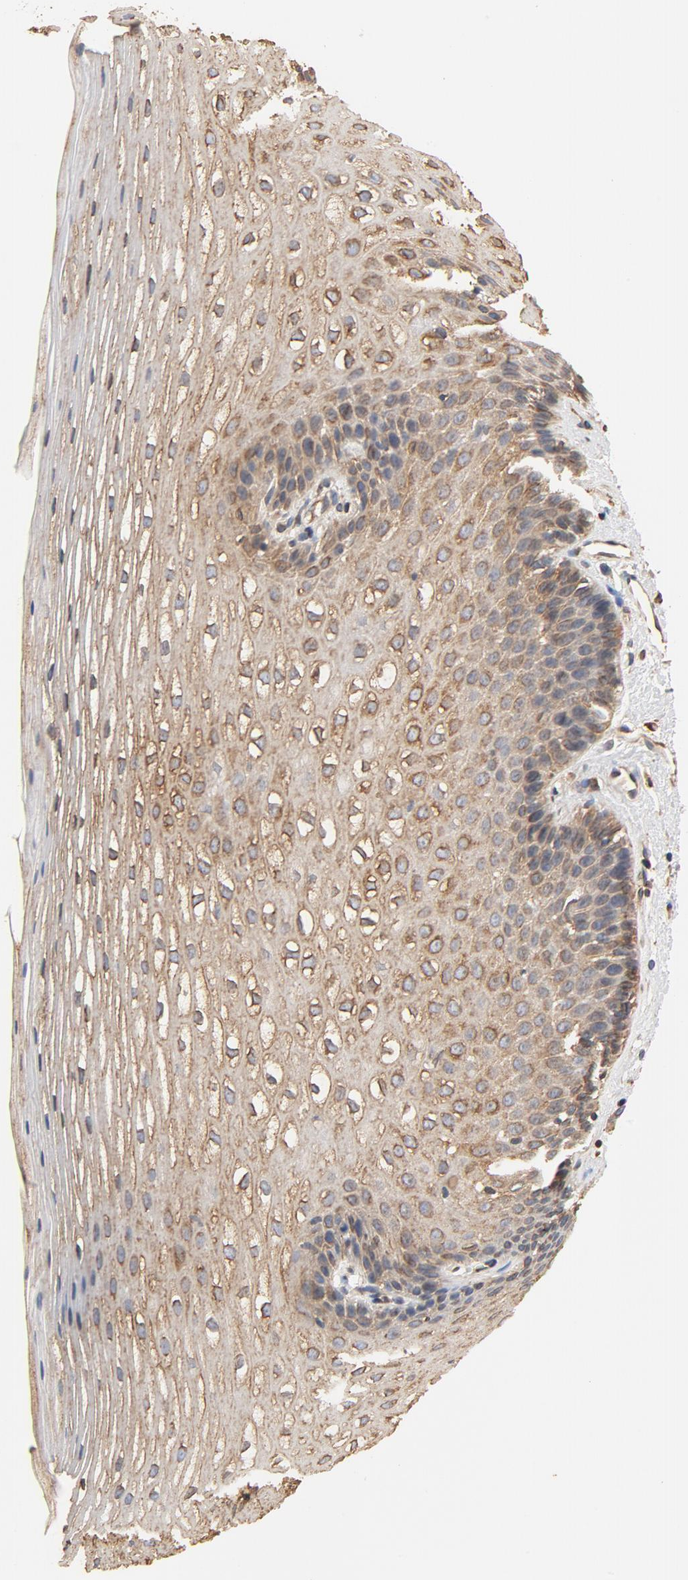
{"staining": {"intensity": "moderate", "quantity": ">75%", "location": "cytoplasmic/membranous"}, "tissue": "esophagus", "cell_type": "Squamous epithelial cells", "image_type": "normal", "snomed": [{"axis": "morphology", "description": "Normal tissue, NOS"}, {"axis": "topography", "description": "Esophagus"}], "caption": "Esophagus stained with IHC exhibits moderate cytoplasmic/membranous staining in about >75% of squamous epithelial cells.", "gene": "BCAP31", "patient": {"sex": "female", "age": 70}}